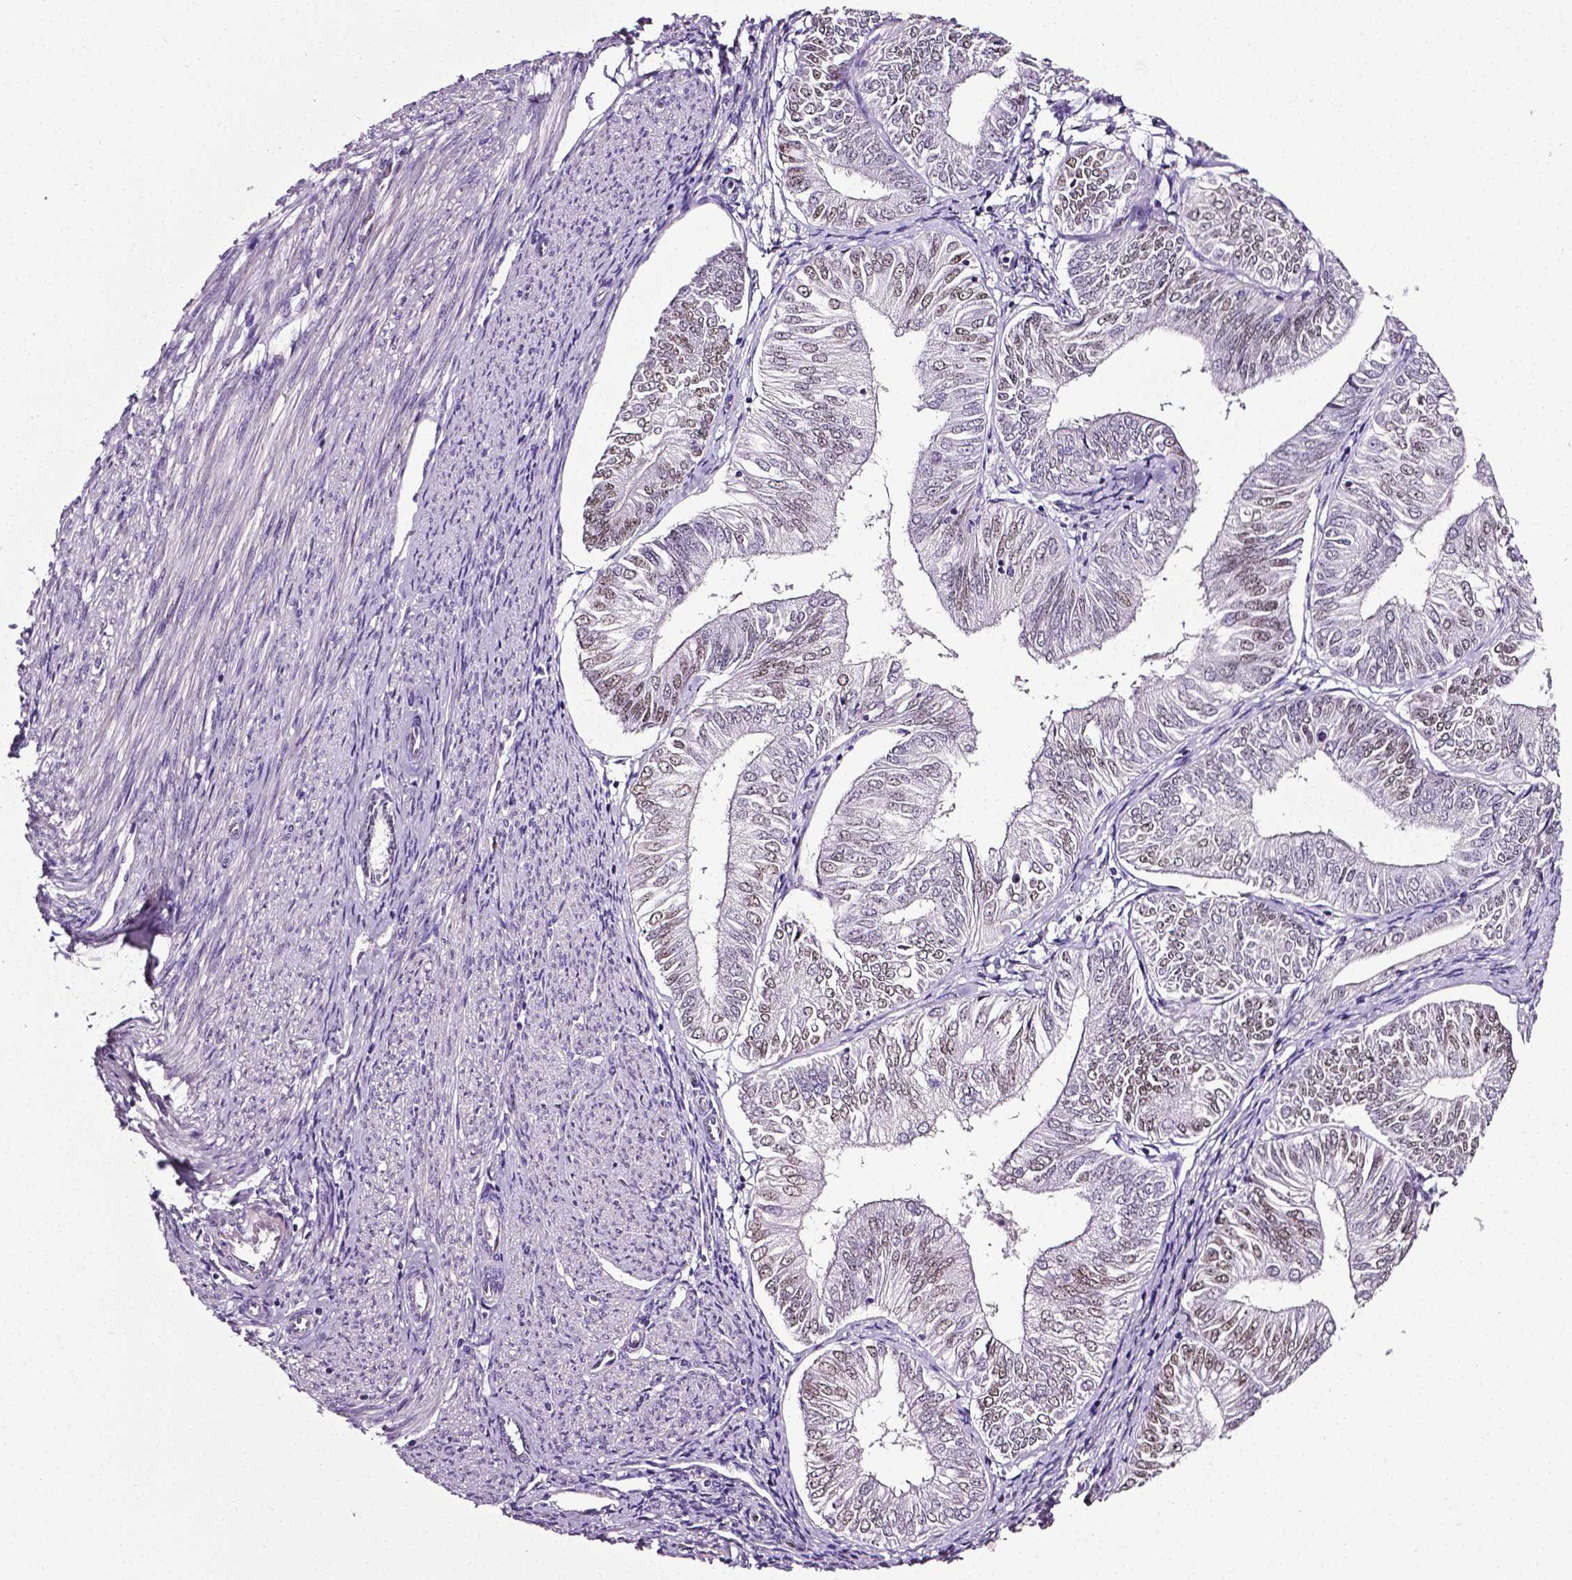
{"staining": {"intensity": "weak", "quantity": "25%-75%", "location": "nuclear"}, "tissue": "endometrial cancer", "cell_type": "Tumor cells", "image_type": "cancer", "snomed": [{"axis": "morphology", "description": "Adenocarcinoma, NOS"}, {"axis": "topography", "description": "Endometrium"}], "caption": "Endometrial cancer (adenocarcinoma) stained for a protein (brown) demonstrates weak nuclear positive staining in approximately 25%-75% of tumor cells.", "gene": "PTGER3", "patient": {"sex": "female", "age": 58}}